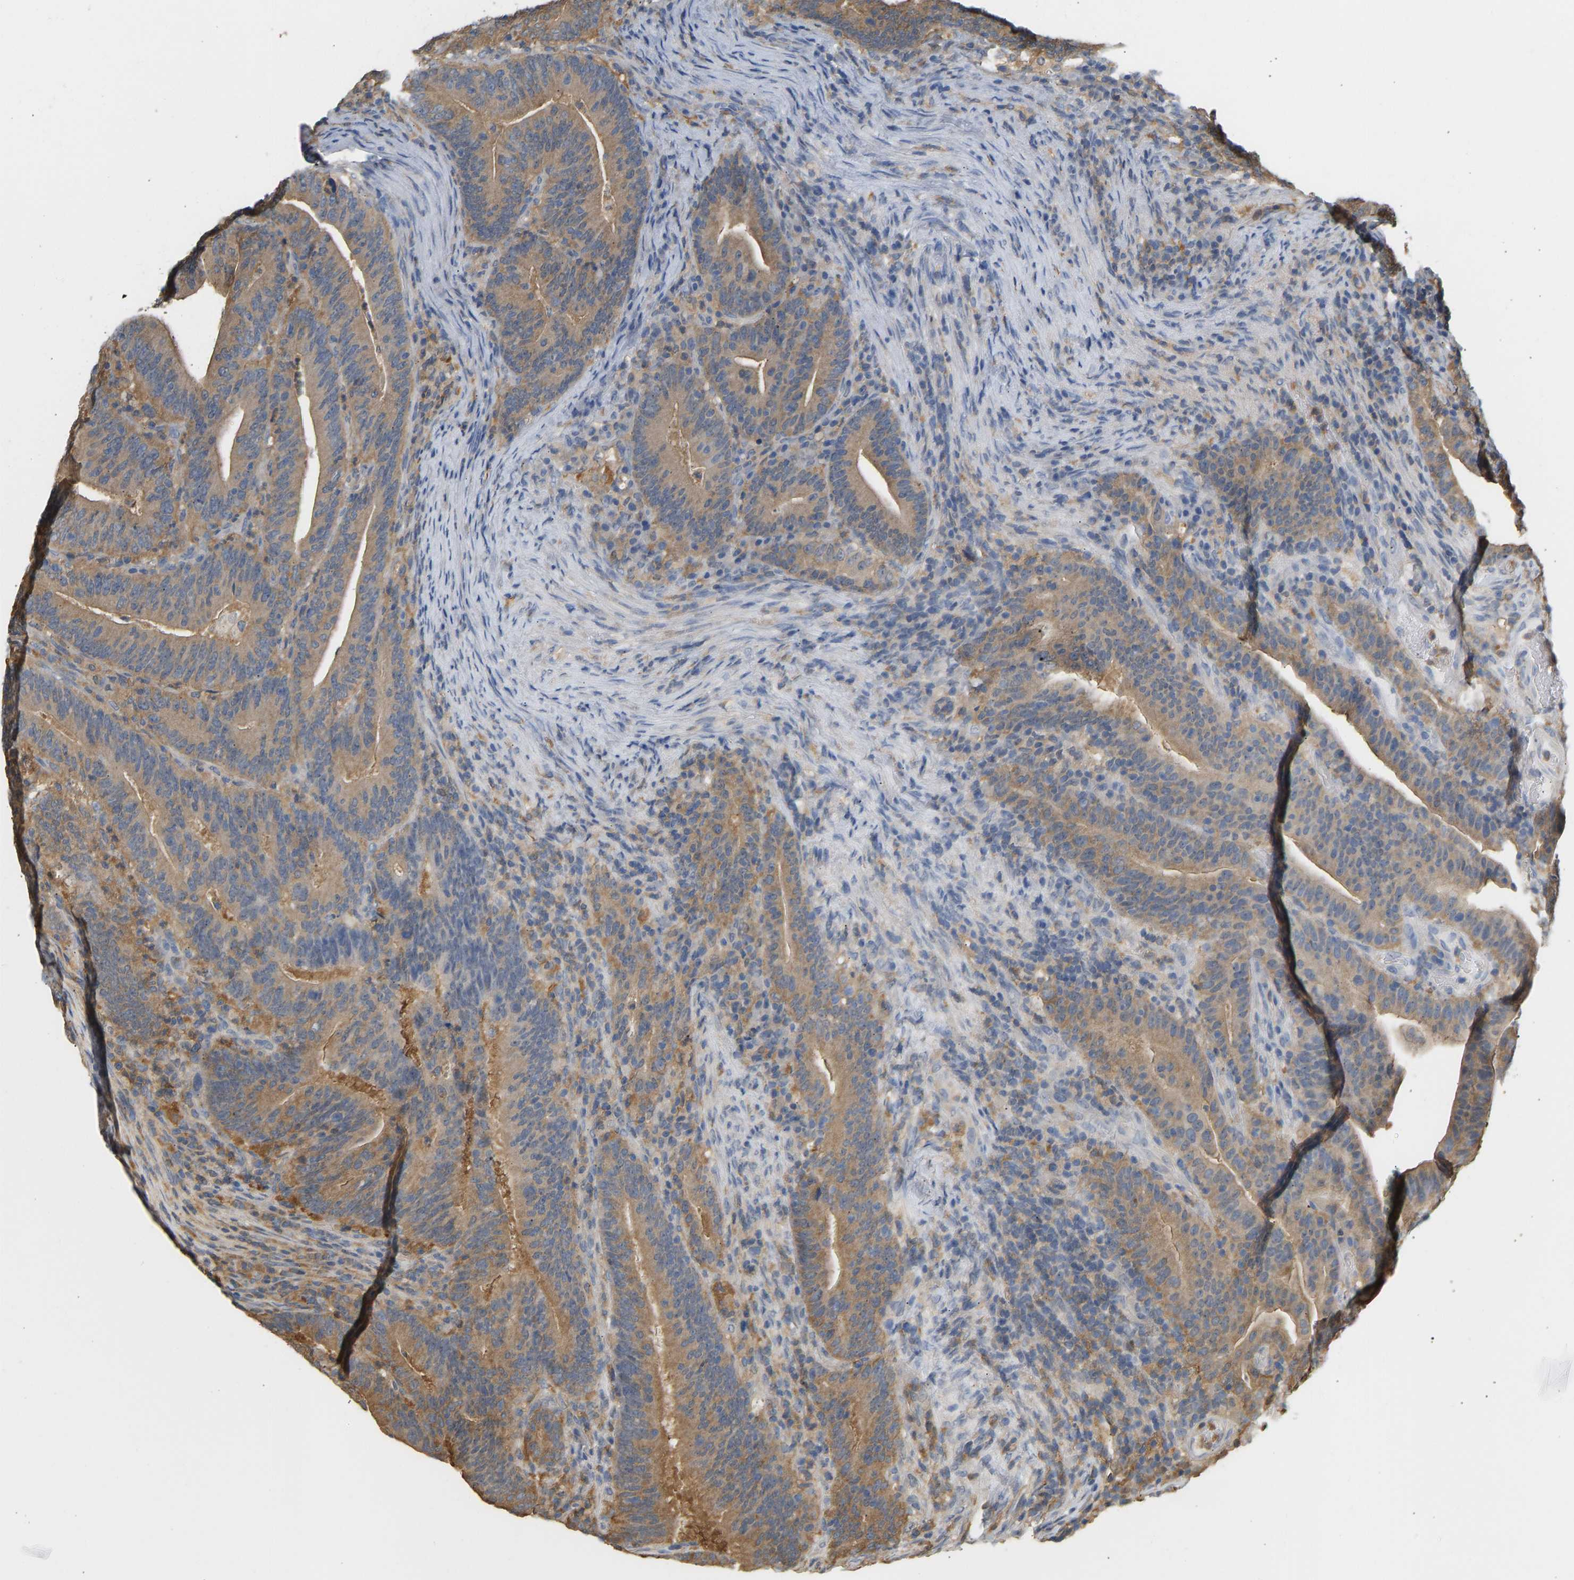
{"staining": {"intensity": "moderate", "quantity": ">75%", "location": "cytoplasmic/membranous"}, "tissue": "colorectal cancer", "cell_type": "Tumor cells", "image_type": "cancer", "snomed": [{"axis": "morphology", "description": "Adenocarcinoma, NOS"}, {"axis": "topography", "description": "Colon"}], "caption": "Immunohistochemical staining of human colorectal adenocarcinoma displays moderate cytoplasmic/membranous protein positivity in approximately >75% of tumor cells.", "gene": "ENO1", "patient": {"sex": "female", "age": 66}}